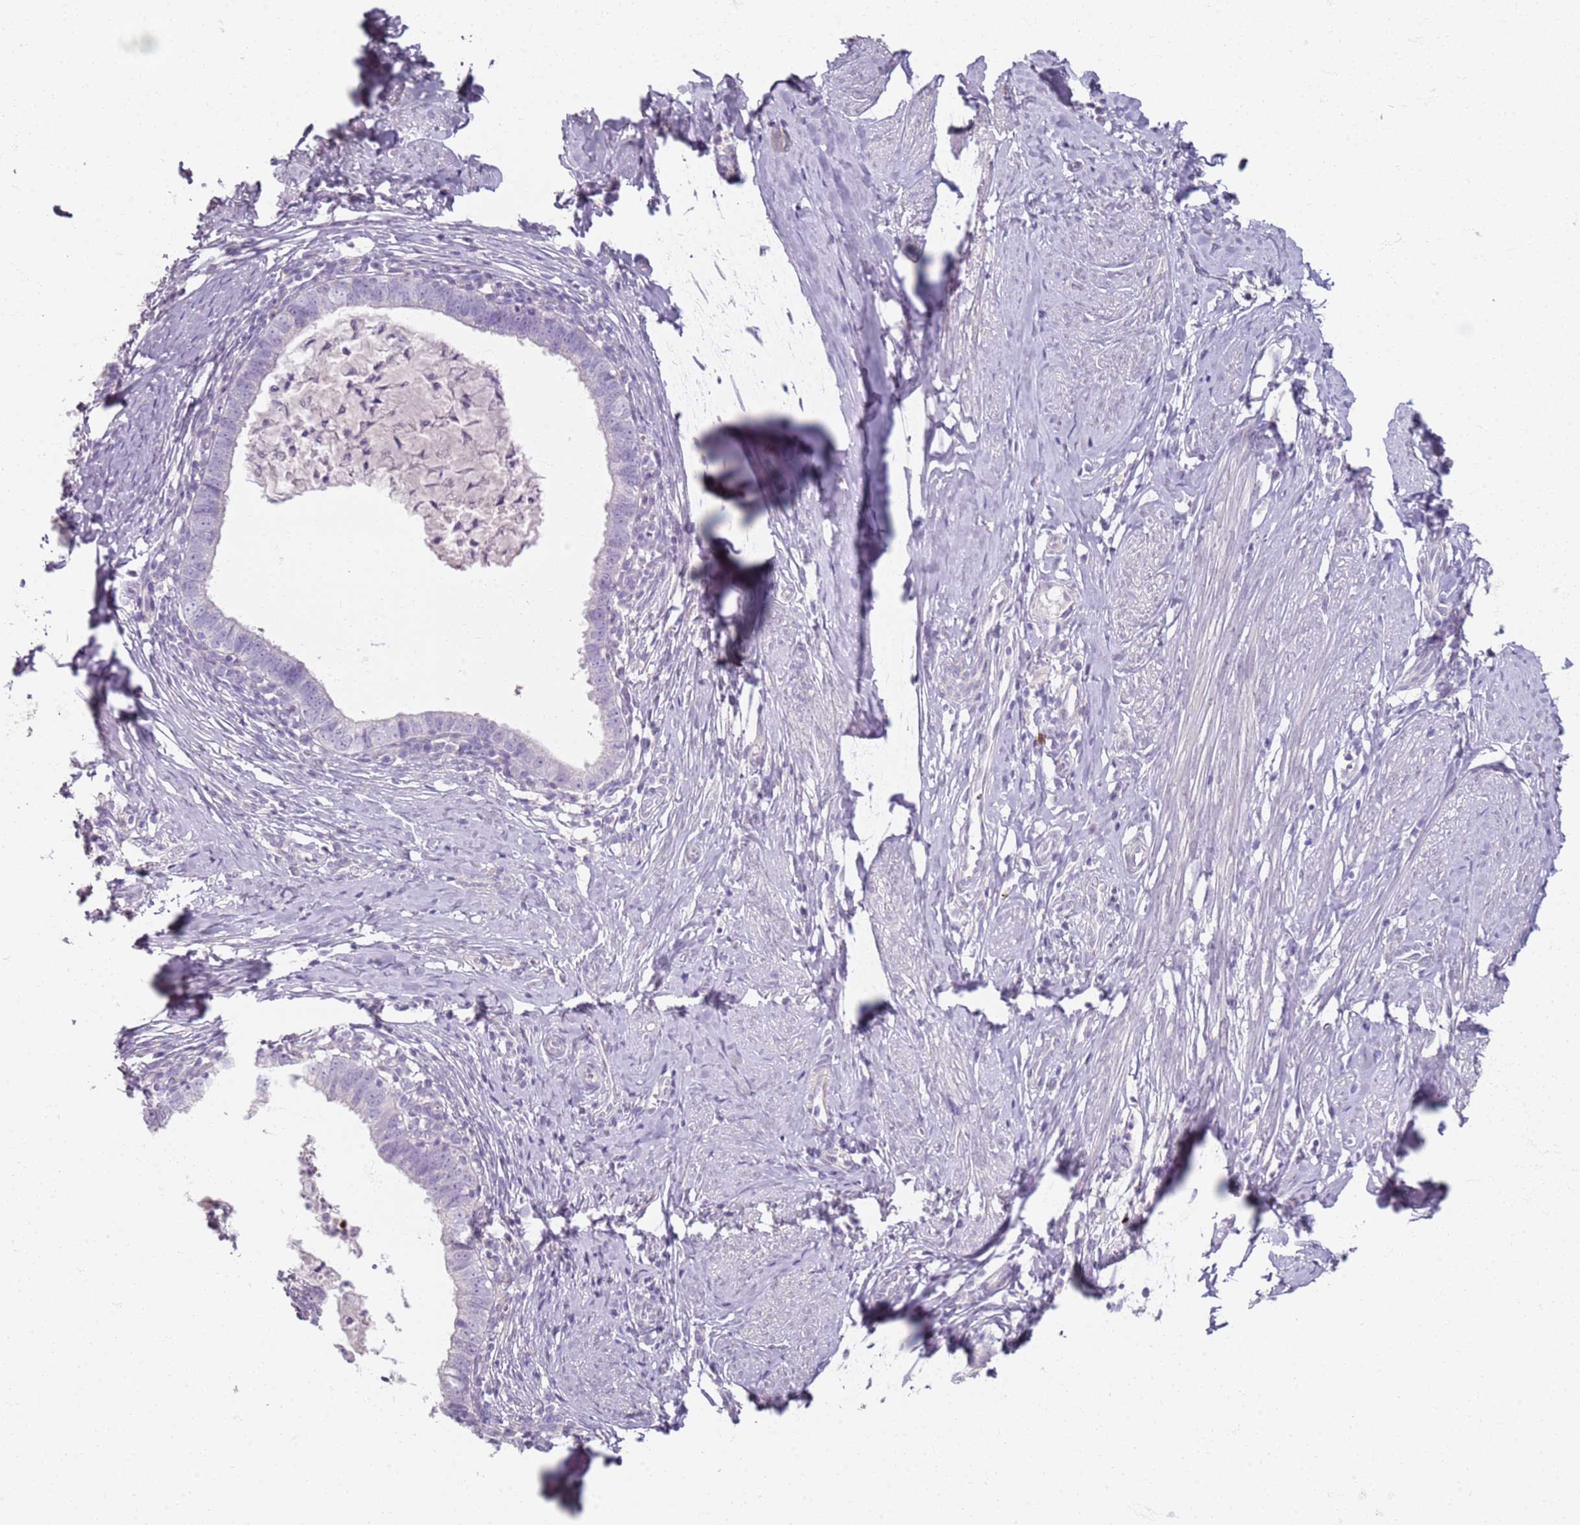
{"staining": {"intensity": "negative", "quantity": "none", "location": "none"}, "tissue": "cervical cancer", "cell_type": "Tumor cells", "image_type": "cancer", "snomed": [{"axis": "morphology", "description": "Adenocarcinoma, NOS"}, {"axis": "topography", "description": "Cervix"}], "caption": "DAB immunohistochemical staining of cervical adenocarcinoma exhibits no significant staining in tumor cells.", "gene": "CD40LG", "patient": {"sex": "female", "age": 36}}